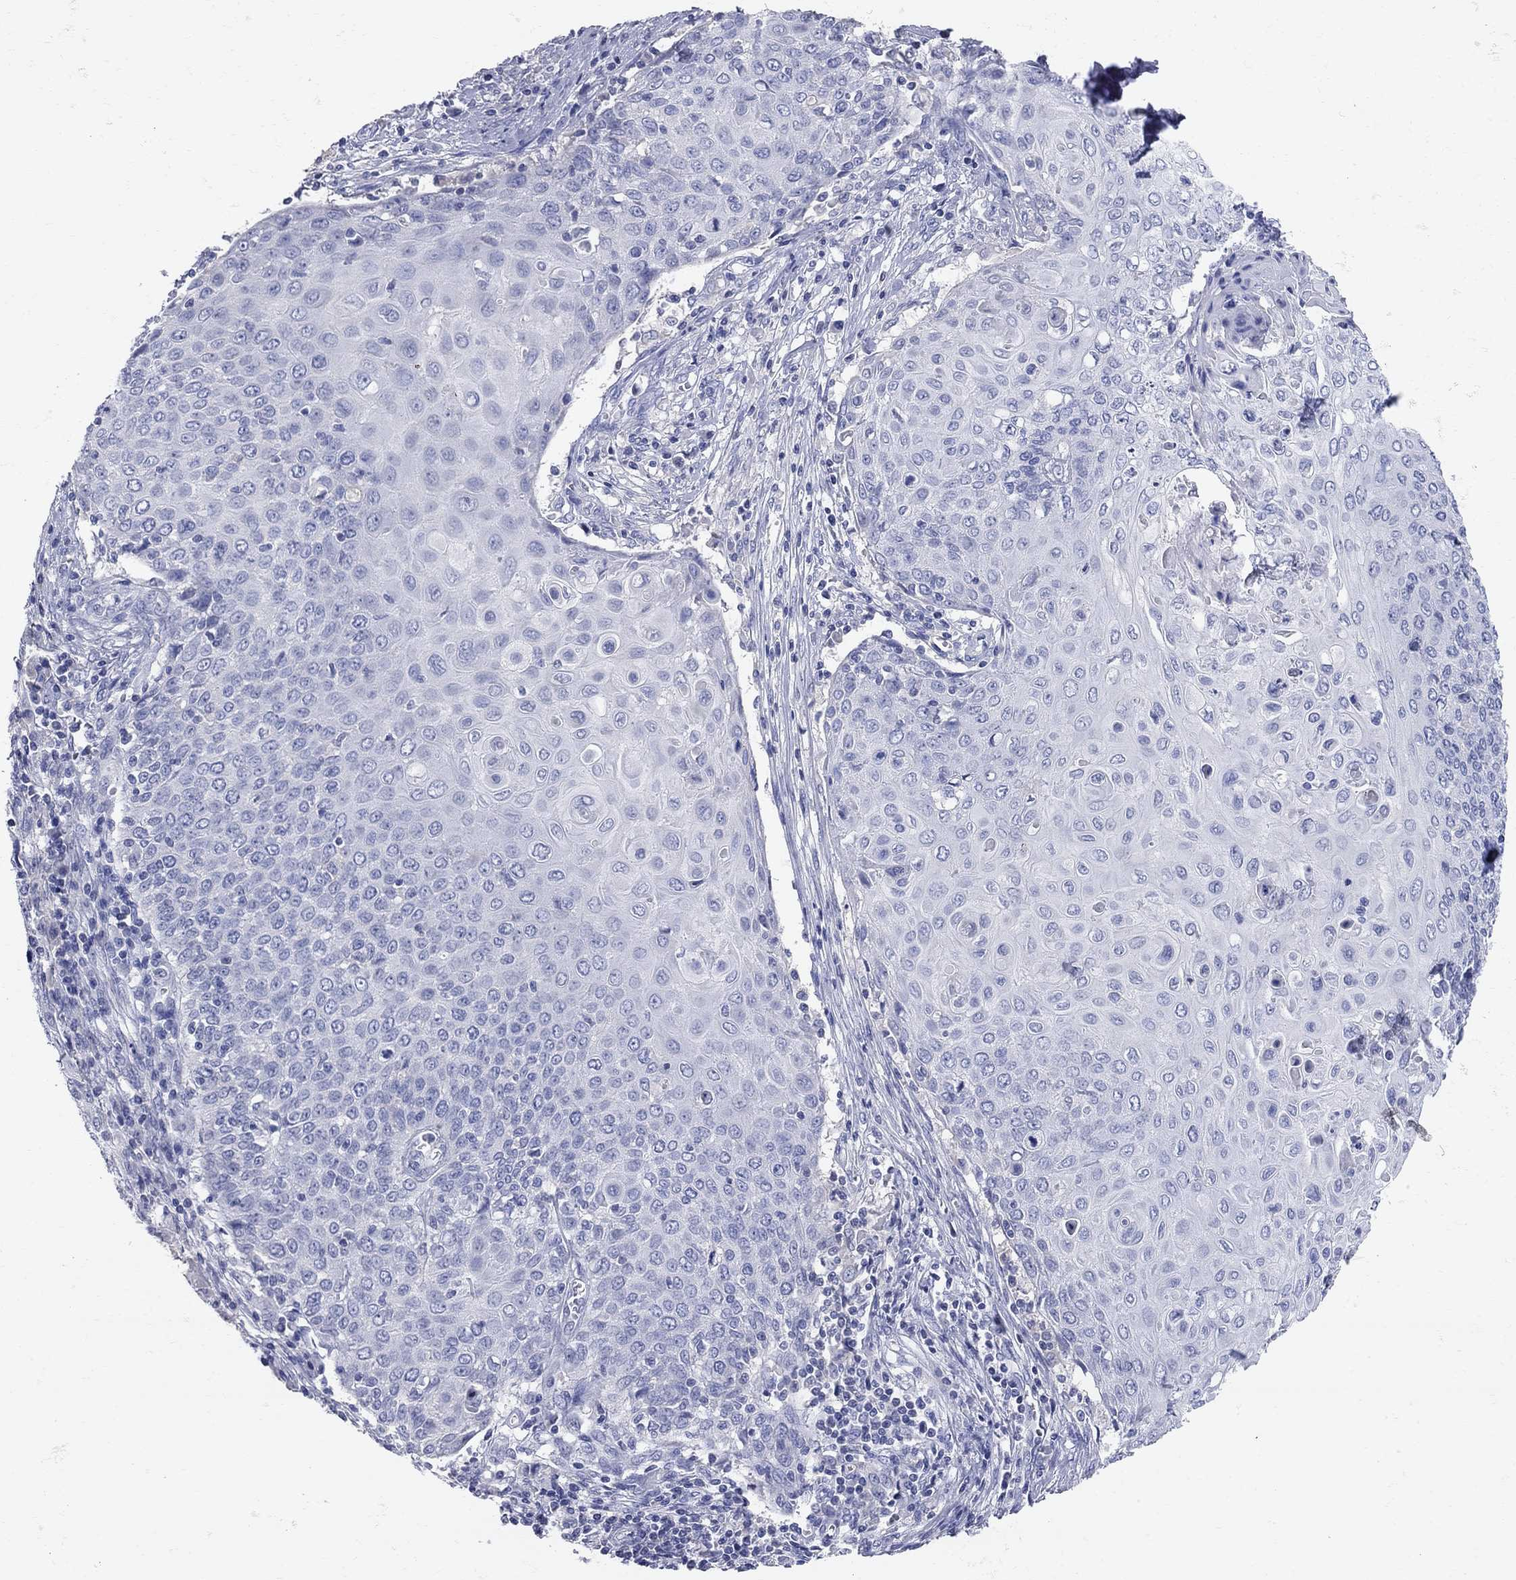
{"staining": {"intensity": "negative", "quantity": "none", "location": "none"}, "tissue": "cervical cancer", "cell_type": "Tumor cells", "image_type": "cancer", "snomed": [{"axis": "morphology", "description": "Squamous cell carcinoma, NOS"}, {"axis": "topography", "description": "Cervix"}], "caption": "This is a image of immunohistochemistry staining of cervical cancer (squamous cell carcinoma), which shows no positivity in tumor cells.", "gene": "AOX1", "patient": {"sex": "female", "age": 39}}